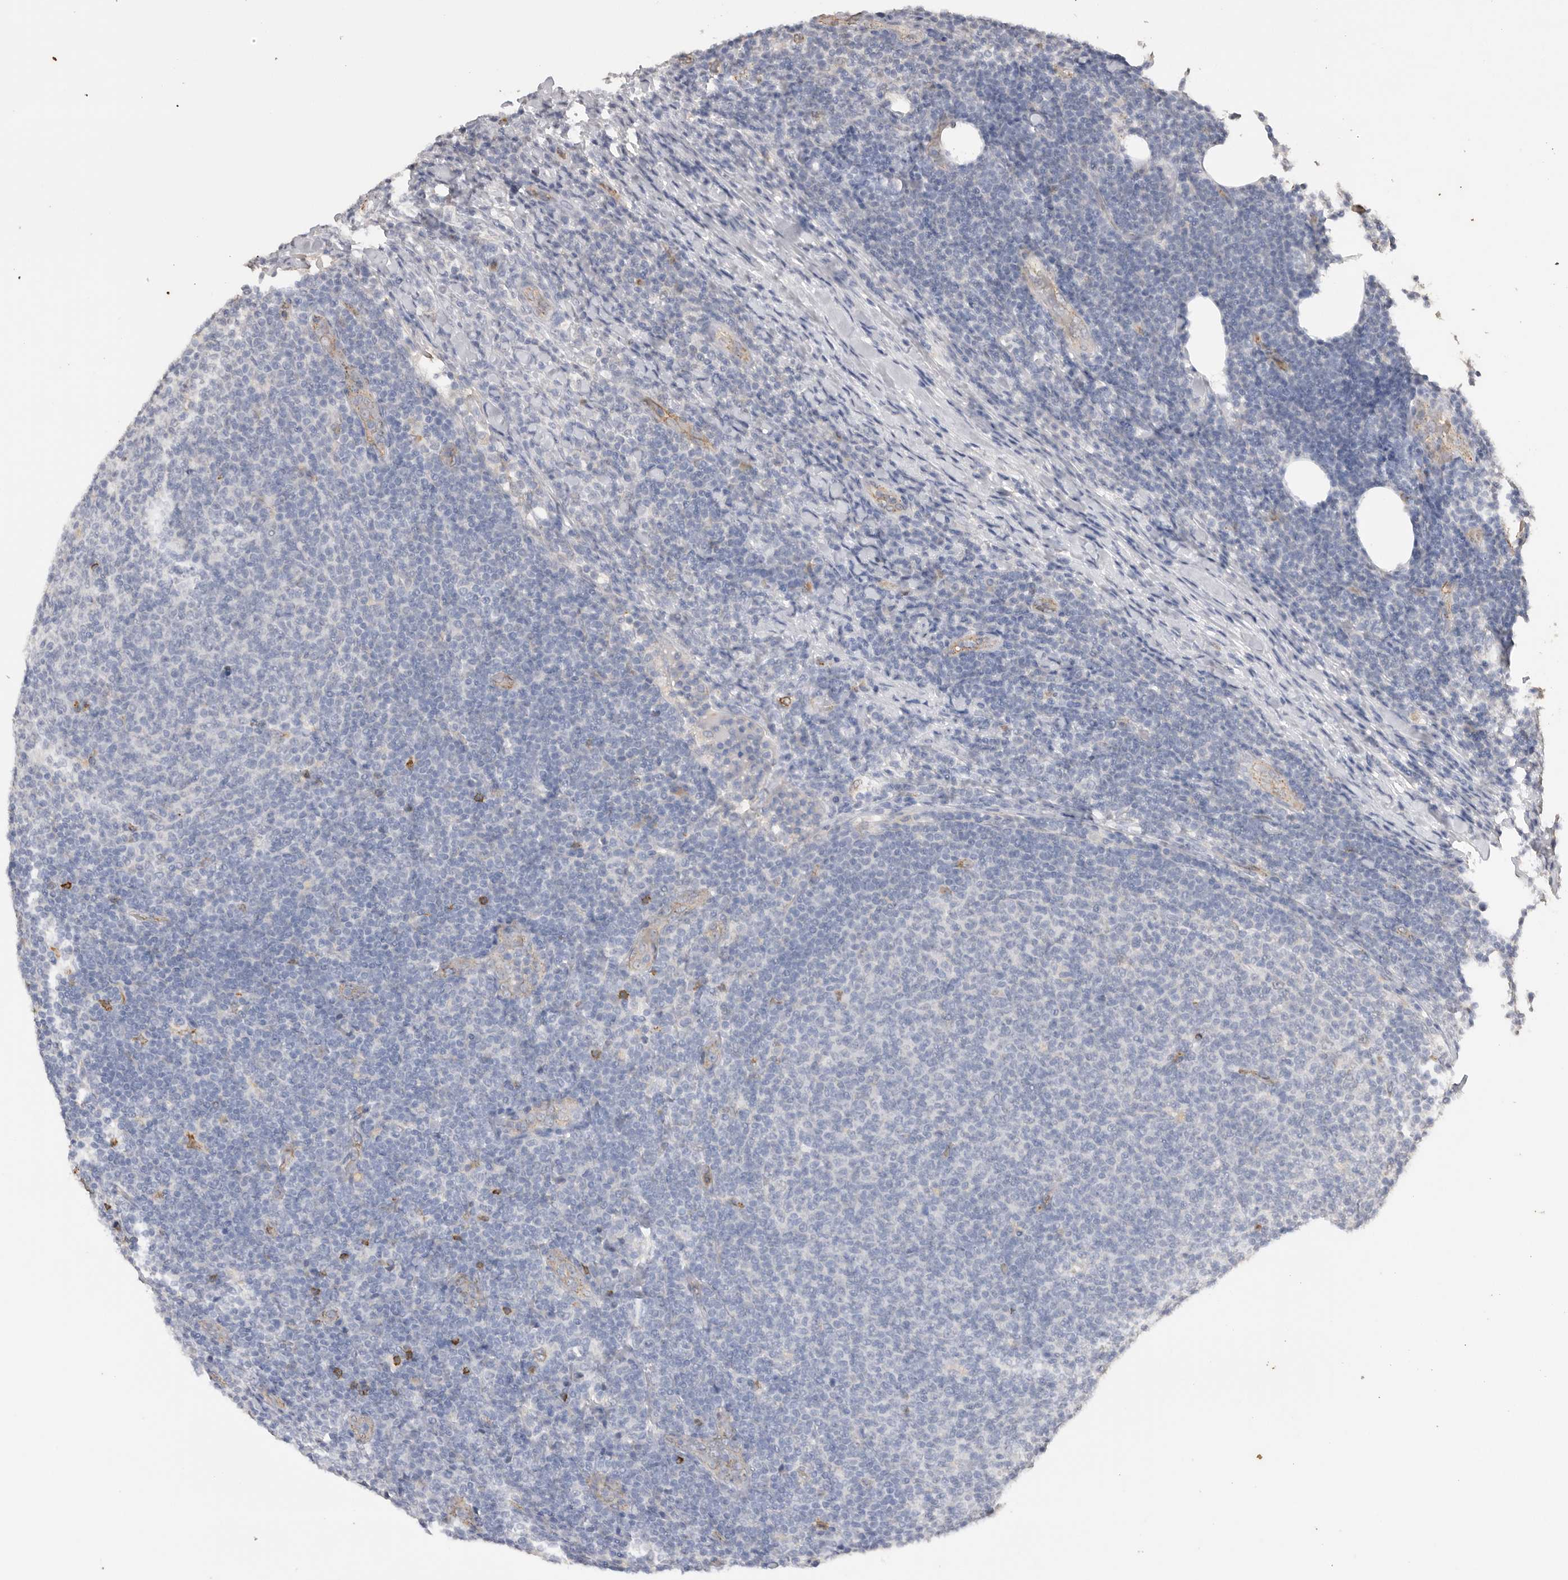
{"staining": {"intensity": "negative", "quantity": "none", "location": "none"}, "tissue": "lymphoma", "cell_type": "Tumor cells", "image_type": "cancer", "snomed": [{"axis": "morphology", "description": "Malignant lymphoma, non-Hodgkin's type, Low grade"}, {"axis": "topography", "description": "Lymph node"}], "caption": "Immunohistochemistry (IHC) histopathology image of human low-grade malignant lymphoma, non-Hodgkin's type stained for a protein (brown), which reveals no staining in tumor cells.", "gene": "IL27", "patient": {"sex": "male", "age": 66}}